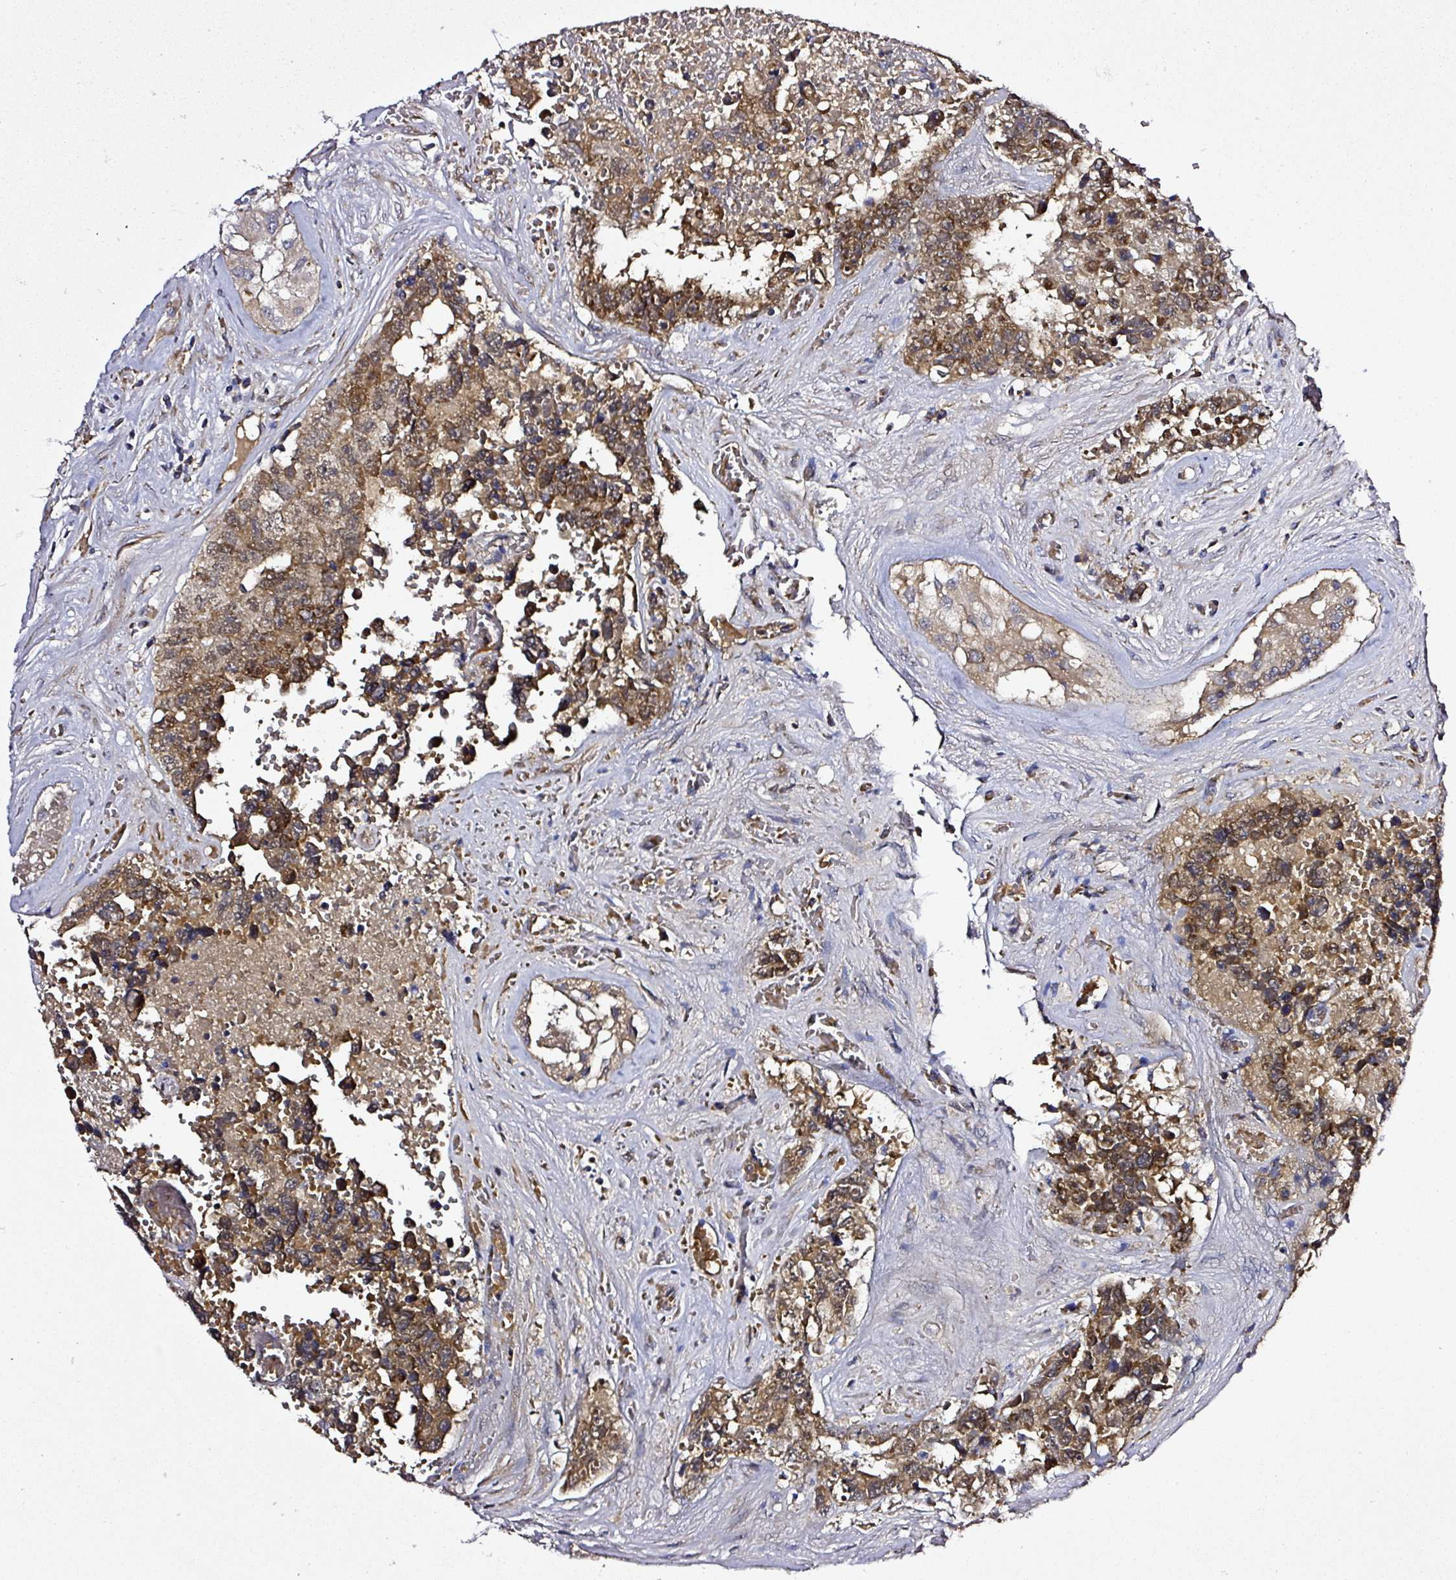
{"staining": {"intensity": "moderate", "quantity": ">75%", "location": "cytoplasmic/membranous,nuclear"}, "tissue": "testis cancer", "cell_type": "Tumor cells", "image_type": "cancer", "snomed": [{"axis": "morphology", "description": "Normal tissue, NOS"}, {"axis": "morphology", "description": "Carcinoma, Embryonal, NOS"}, {"axis": "topography", "description": "Testis"}, {"axis": "topography", "description": "Epididymis"}], "caption": "The image shows immunohistochemical staining of testis cancer (embryonal carcinoma). There is moderate cytoplasmic/membranous and nuclear positivity is seen in approximately >75% of tumor cells.", "gene": "ZNF513", "patient": {"sex": "male", "age": 25}}